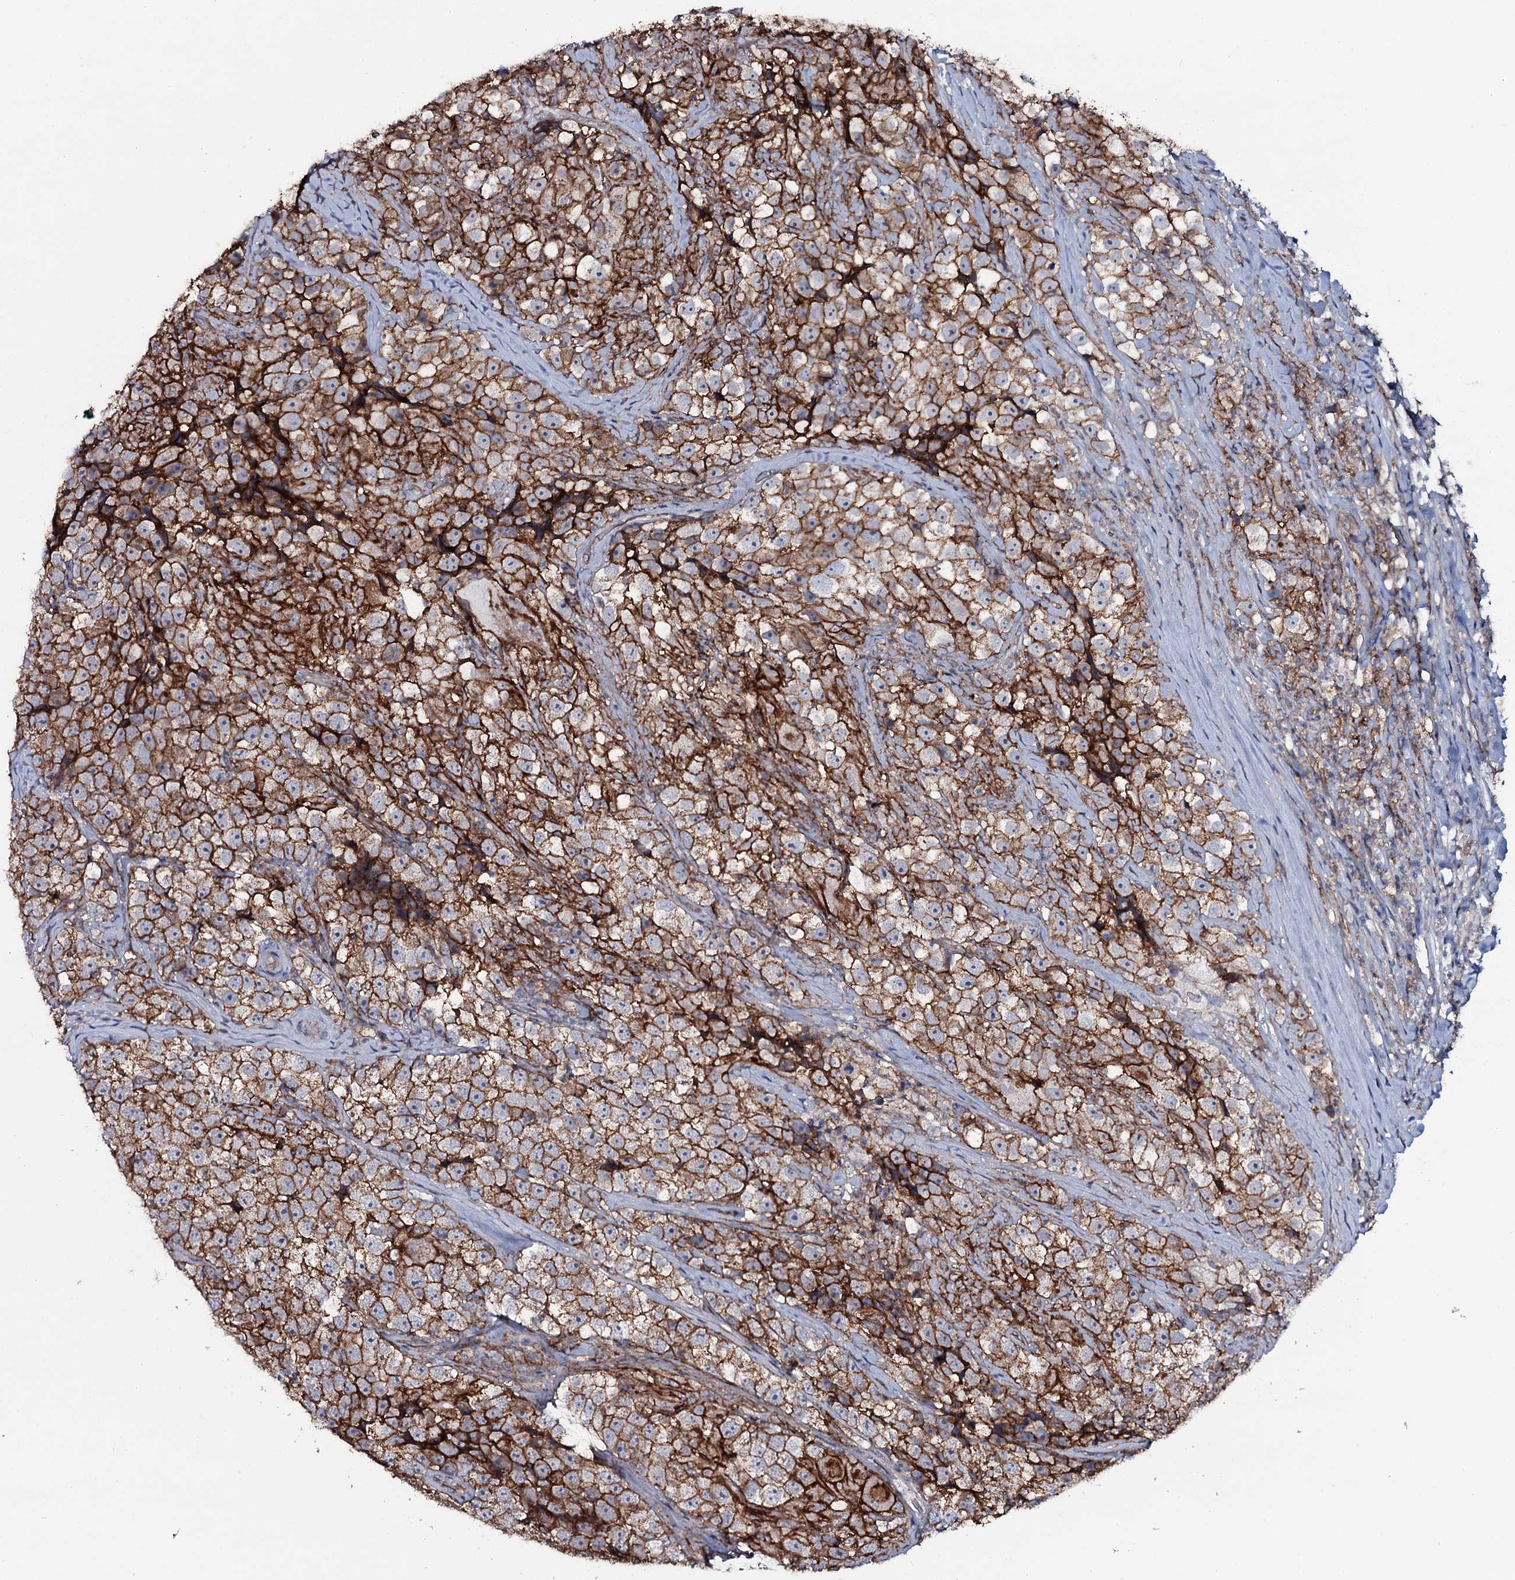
{"staining": {"intensity": "strong", "quantity": ">75%", "location": "cytoplasmic/membranous"}, "tissue": "testis cancer", "cell_type": "Tumor cells", "image_type": "cancer", "snomed": [{"axis": "morphology", "description": "Seminoma, NOS"}, {"axis": "topography", "description": "Testis"}], "caption": "Strong cytoplasmic/membranous positivity is appreciated in approximately >75% of tumor cells in testis seminoma.", "gene": "SNAP23", "patient": {"sex": "male", "age": 46}}